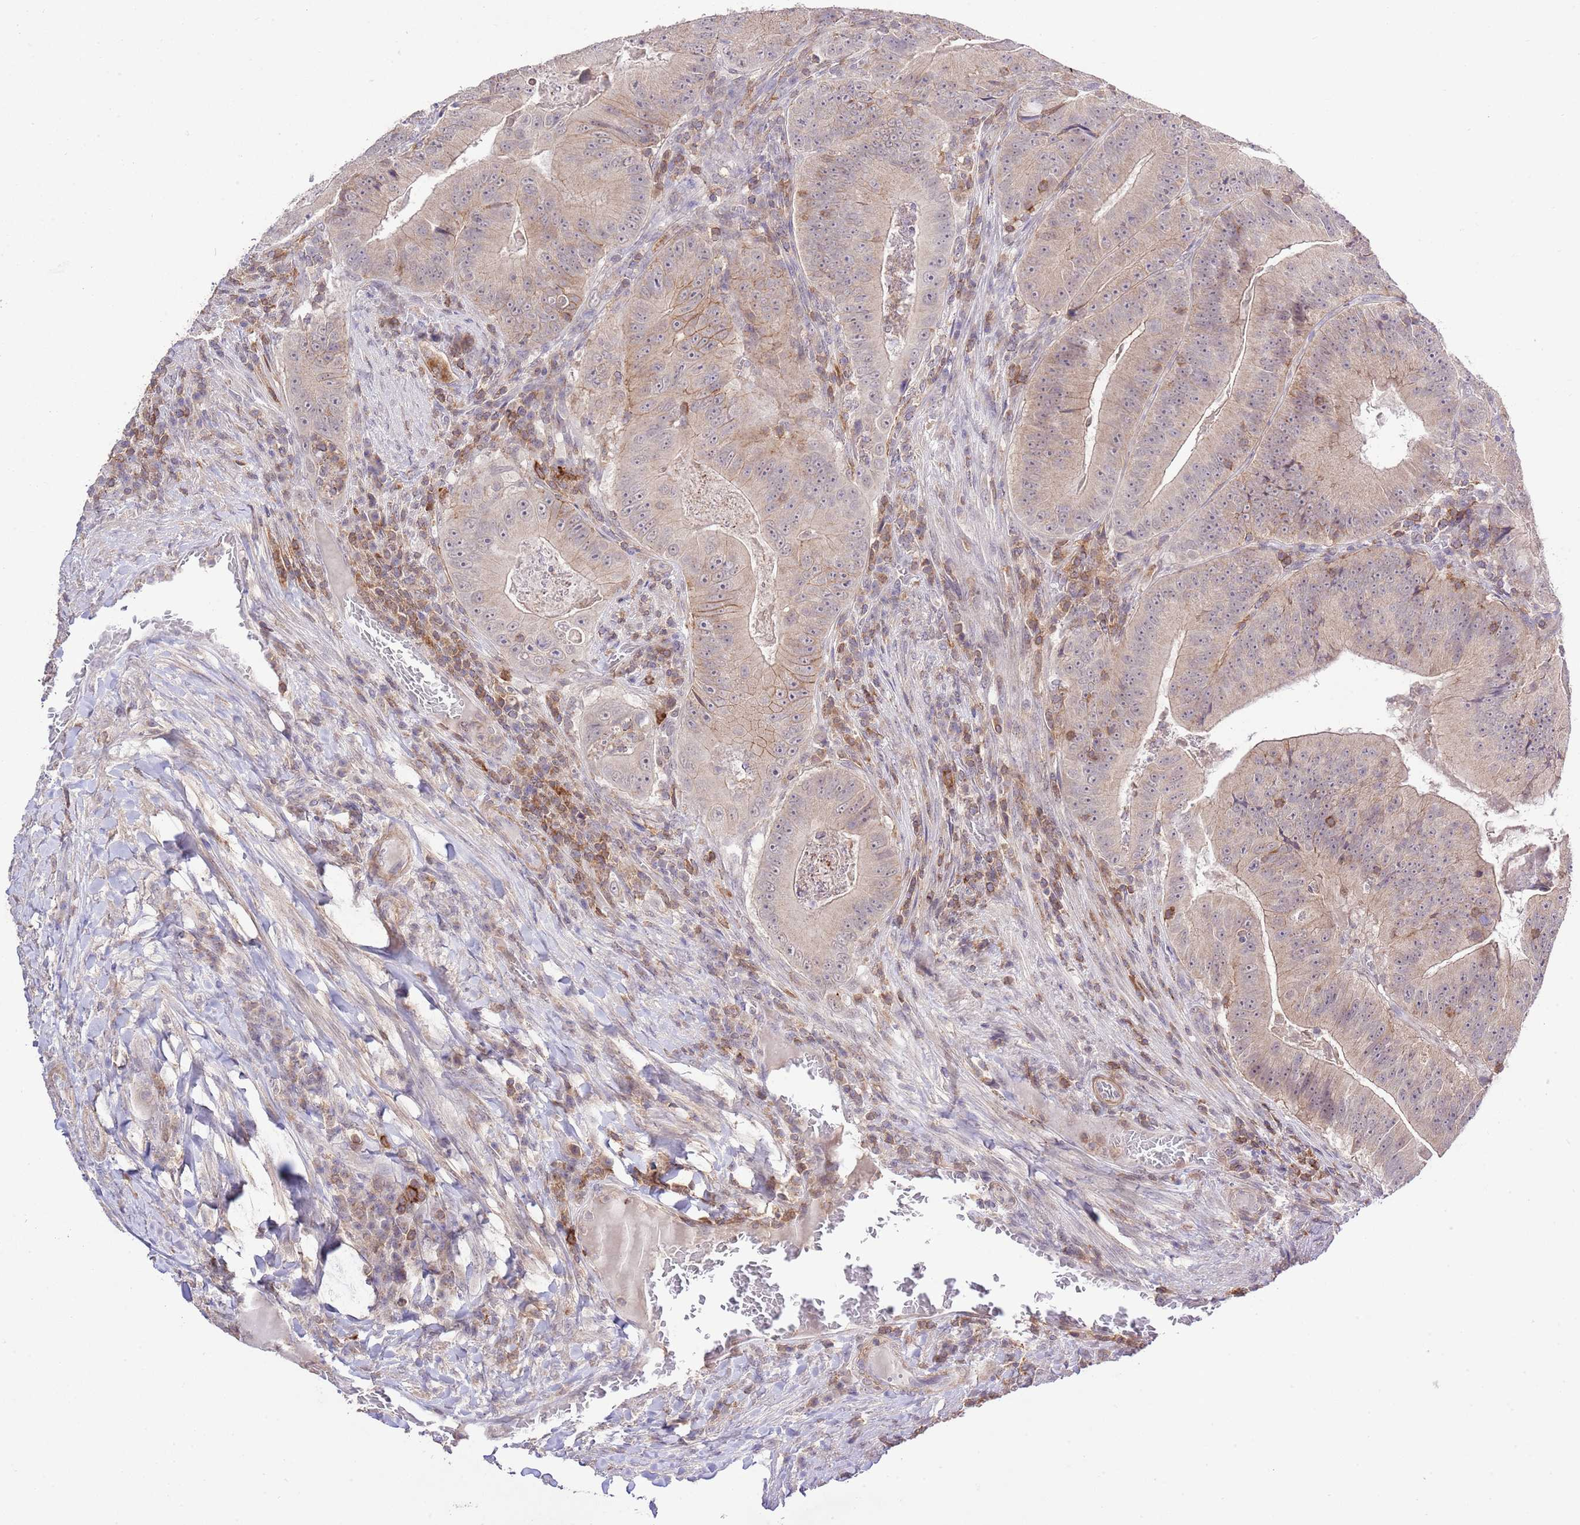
{"staining": {"intensity": "weak", "quantity": "<25%", "location": "cytoplasmic/membranous"}, "tissue": "colorectal cancer", "cell_type": "Tumor cells", "image_type": "cancer", "snomed": [{"axis": "morphology", "description": "Adenocarcinoma, NOS"}, {"axis": "topography", "description": "Colon"}], "caption": "This is an IHC photomicrograph of human colorectal adenocarcinoma. There is no staining in tumor cells.", "gene": "EFHD1", "patient": {"sex": "female", "age": 86}}